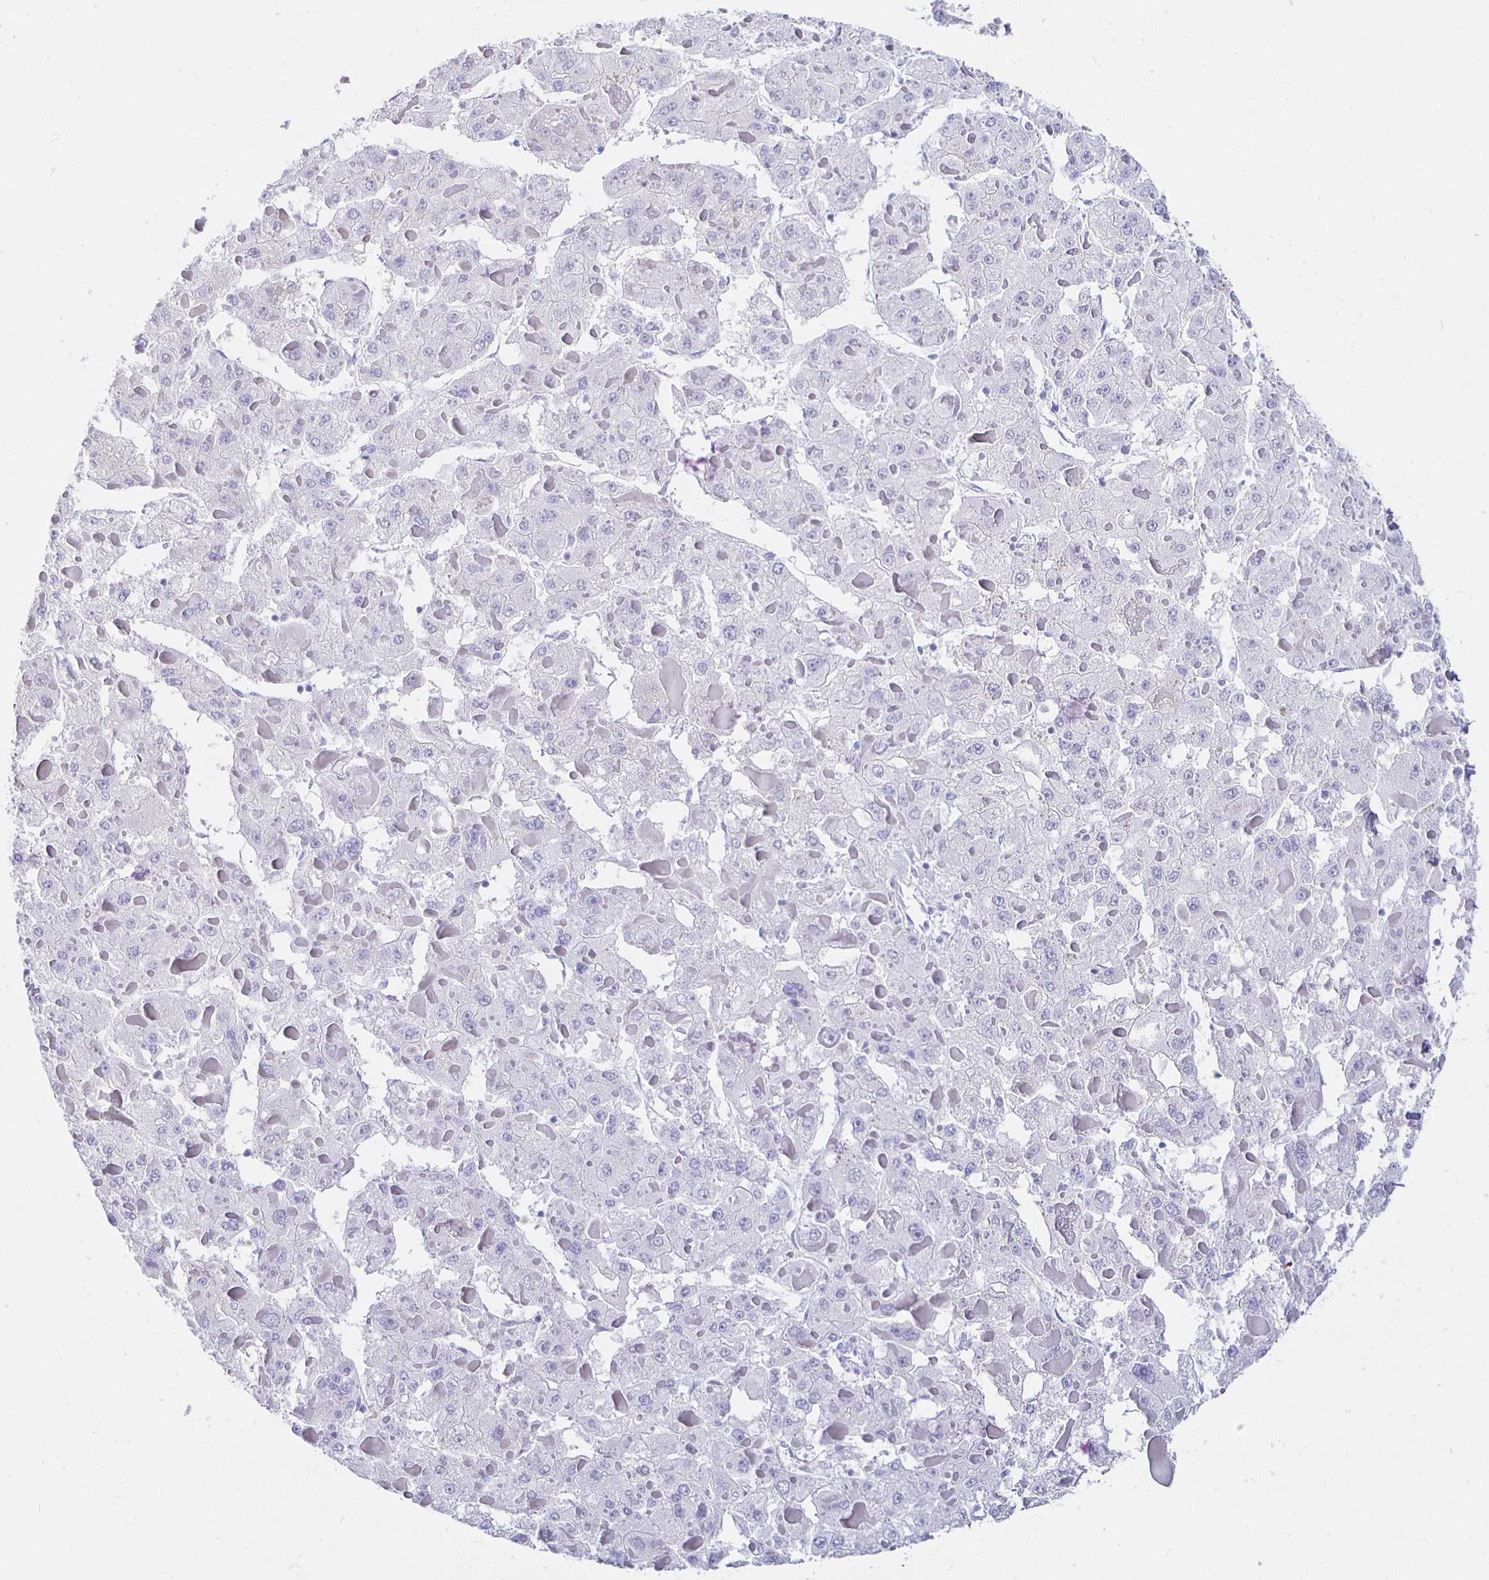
{"staining": {"intensity": "negative", "quantity": "none", "location": "none"}, "tissue": "liver cancer", "cell_type": "Tumor cells", "image_type": "cancer", "snomed": [{"axis": "morphology", "description": "Carcinoma, Hepatocellular, NOS"}, {"axis": "topography", "description": "Liver"}], "caption": "High magnification brightfield microscopy of liver cancer (hepatocellular carcinoma) stained with DAB (brown) and counterstained with hematoxylin (blue): tumor cells show no significant staining.", "gene": "UMOD", "patient": {"sex": "female", "age": 73}}